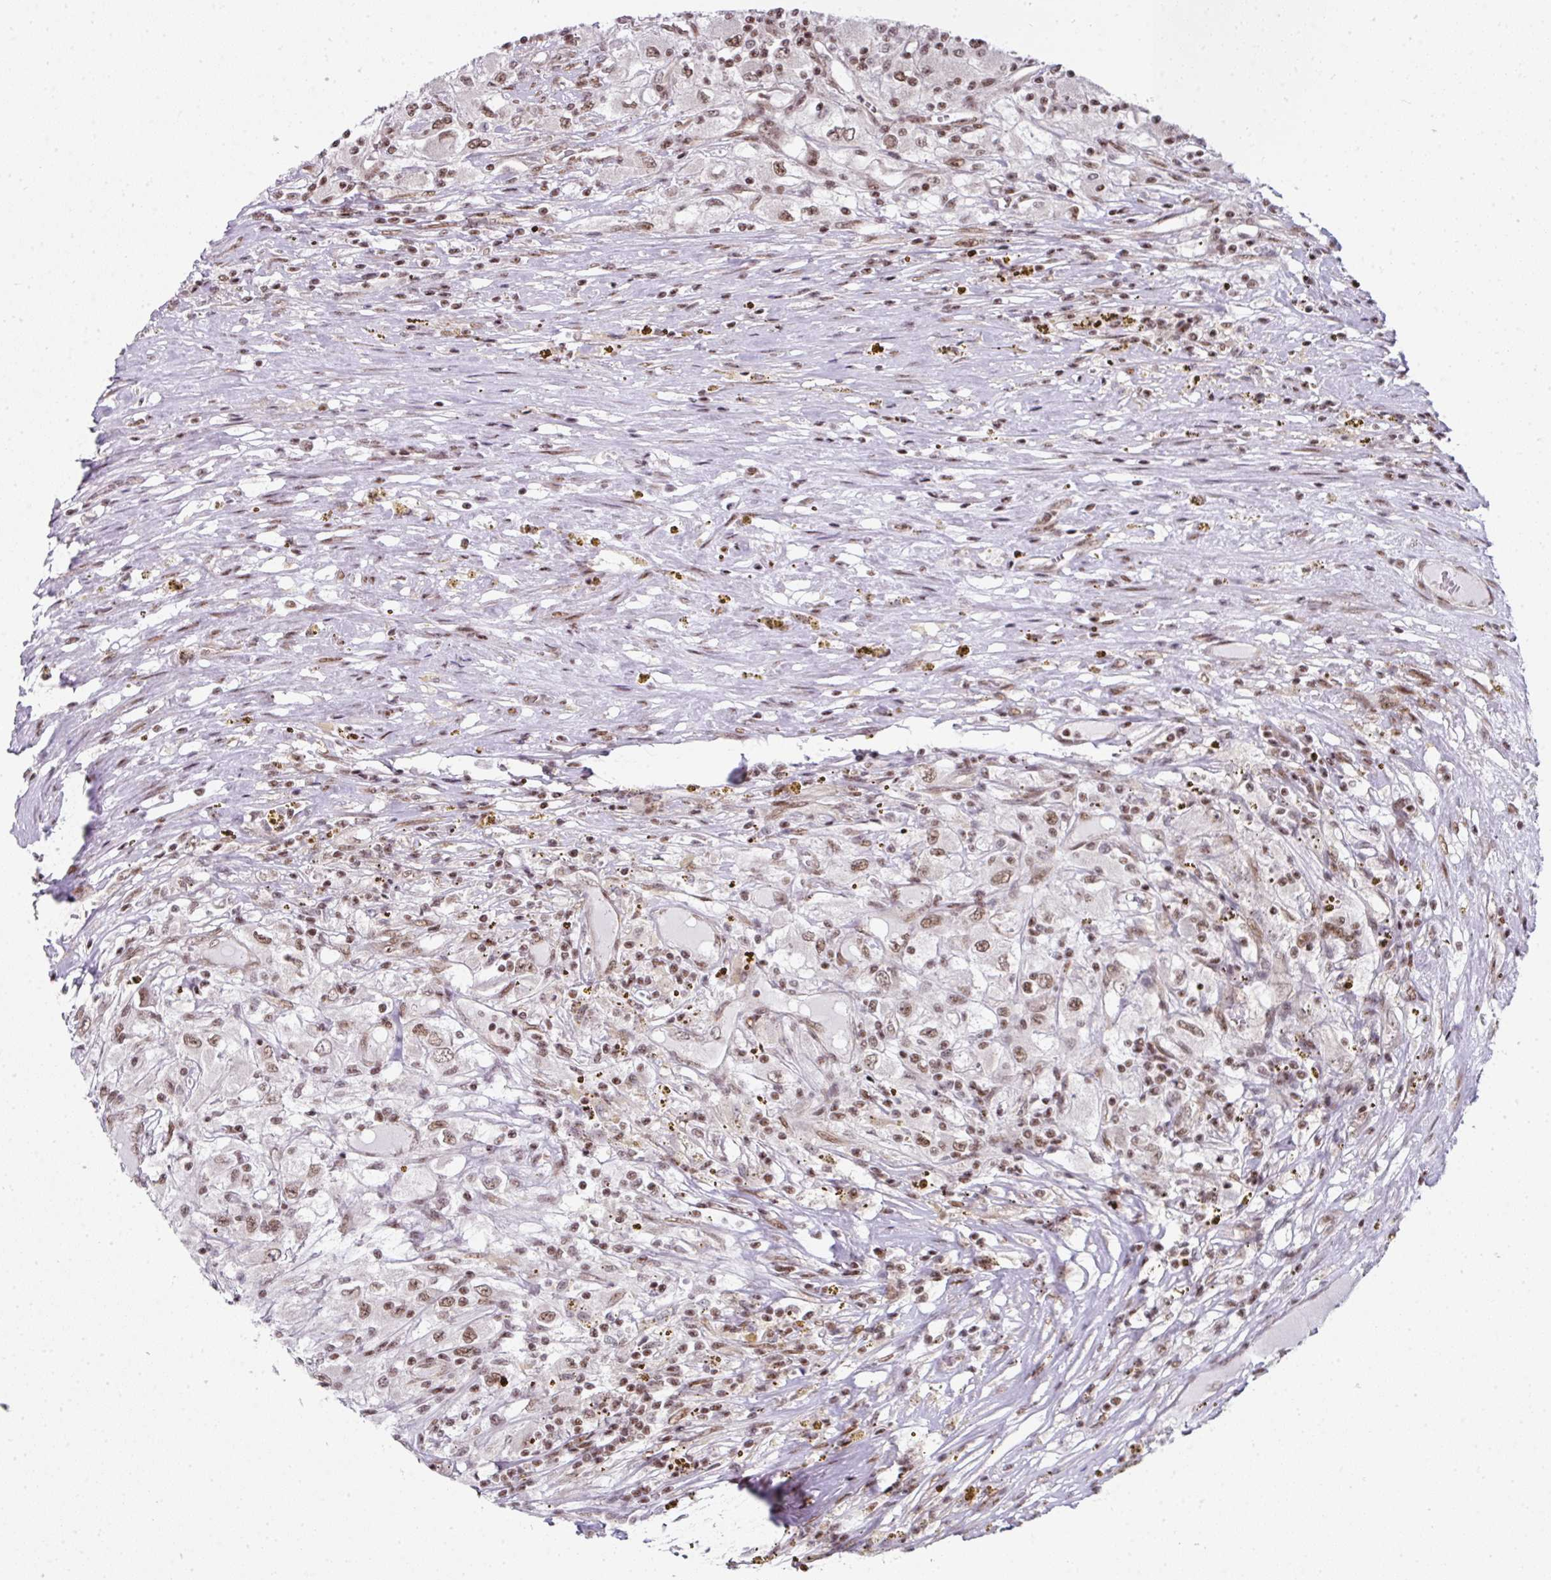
{"staining": {"intensity": "moderate", "quantity": ">75%", "location": "nuclear"}, "tissue": "renal cancer", "cell_type": "Tumor cells", "image_type": "cancer", "snomed": [{"axis": "morphology", "description": "Adenocarcinoma, NOS"}, {"axis": "topography", "description": "Kidney"}], "caption": "Adenocarcinoma (renal) stained with DAB IHC demonstrates medium levels of moderate nuclear staining in about >75% of tumor cells.", "gene": "NFYA", "patient": {"sex": "female", "age": 67}}